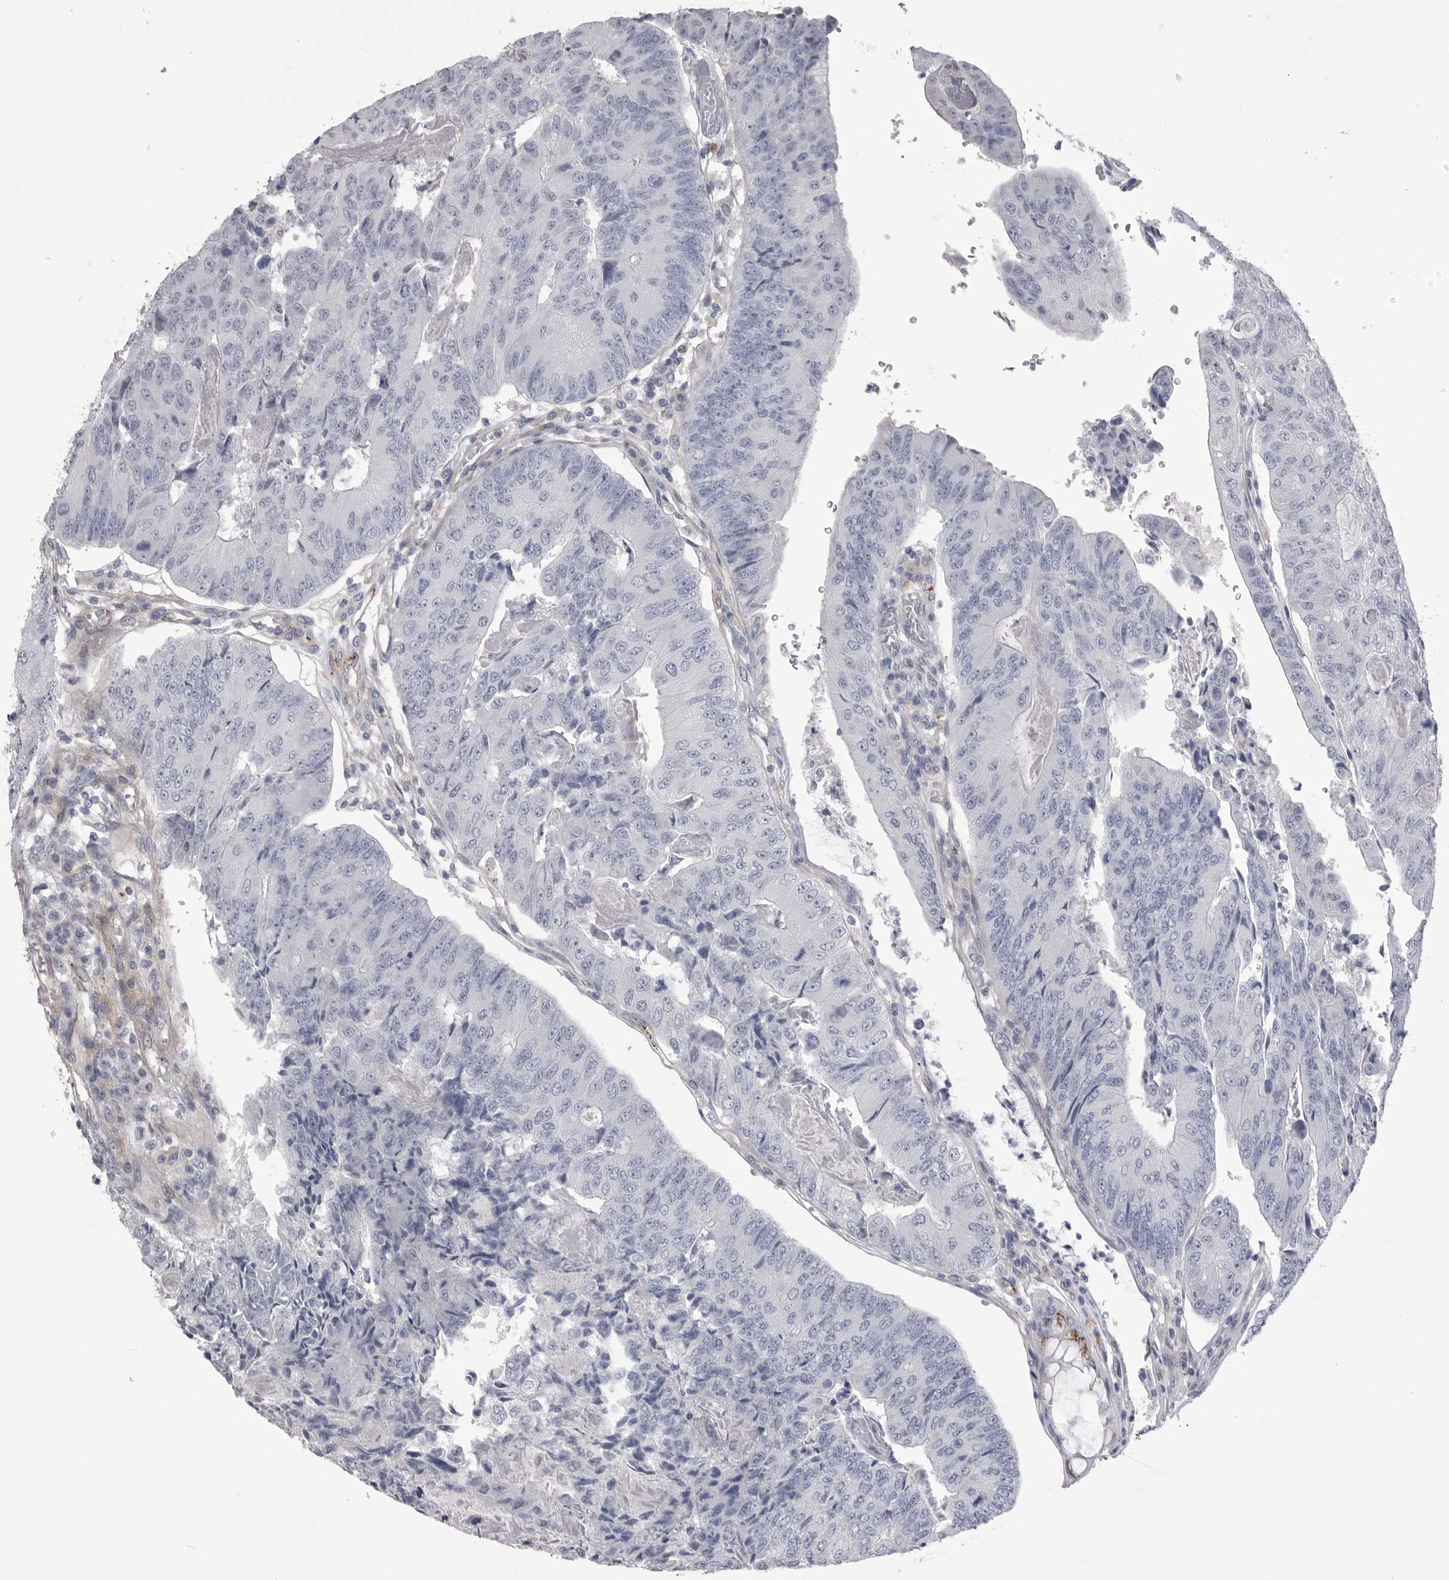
{"staining": {"intensity": "negative", "quantity": "none", "location": "none"}, "tissue": "colorectal cancer", "cell_type": "Tumor cells", "image_type": "cancer", "snomed": [{"axis": "morphology", "description": "Adenocarcinoma, NOS"}, {"axis": "topography", "description": "Colon"}], "caption": "A high-resolution image shows immunohistochemistry staining of colorectal cancer, which demonstrates no significant expression in tumor cells.", "gene": "PSPN", "patient": {"sex": "female", "age": 67}}